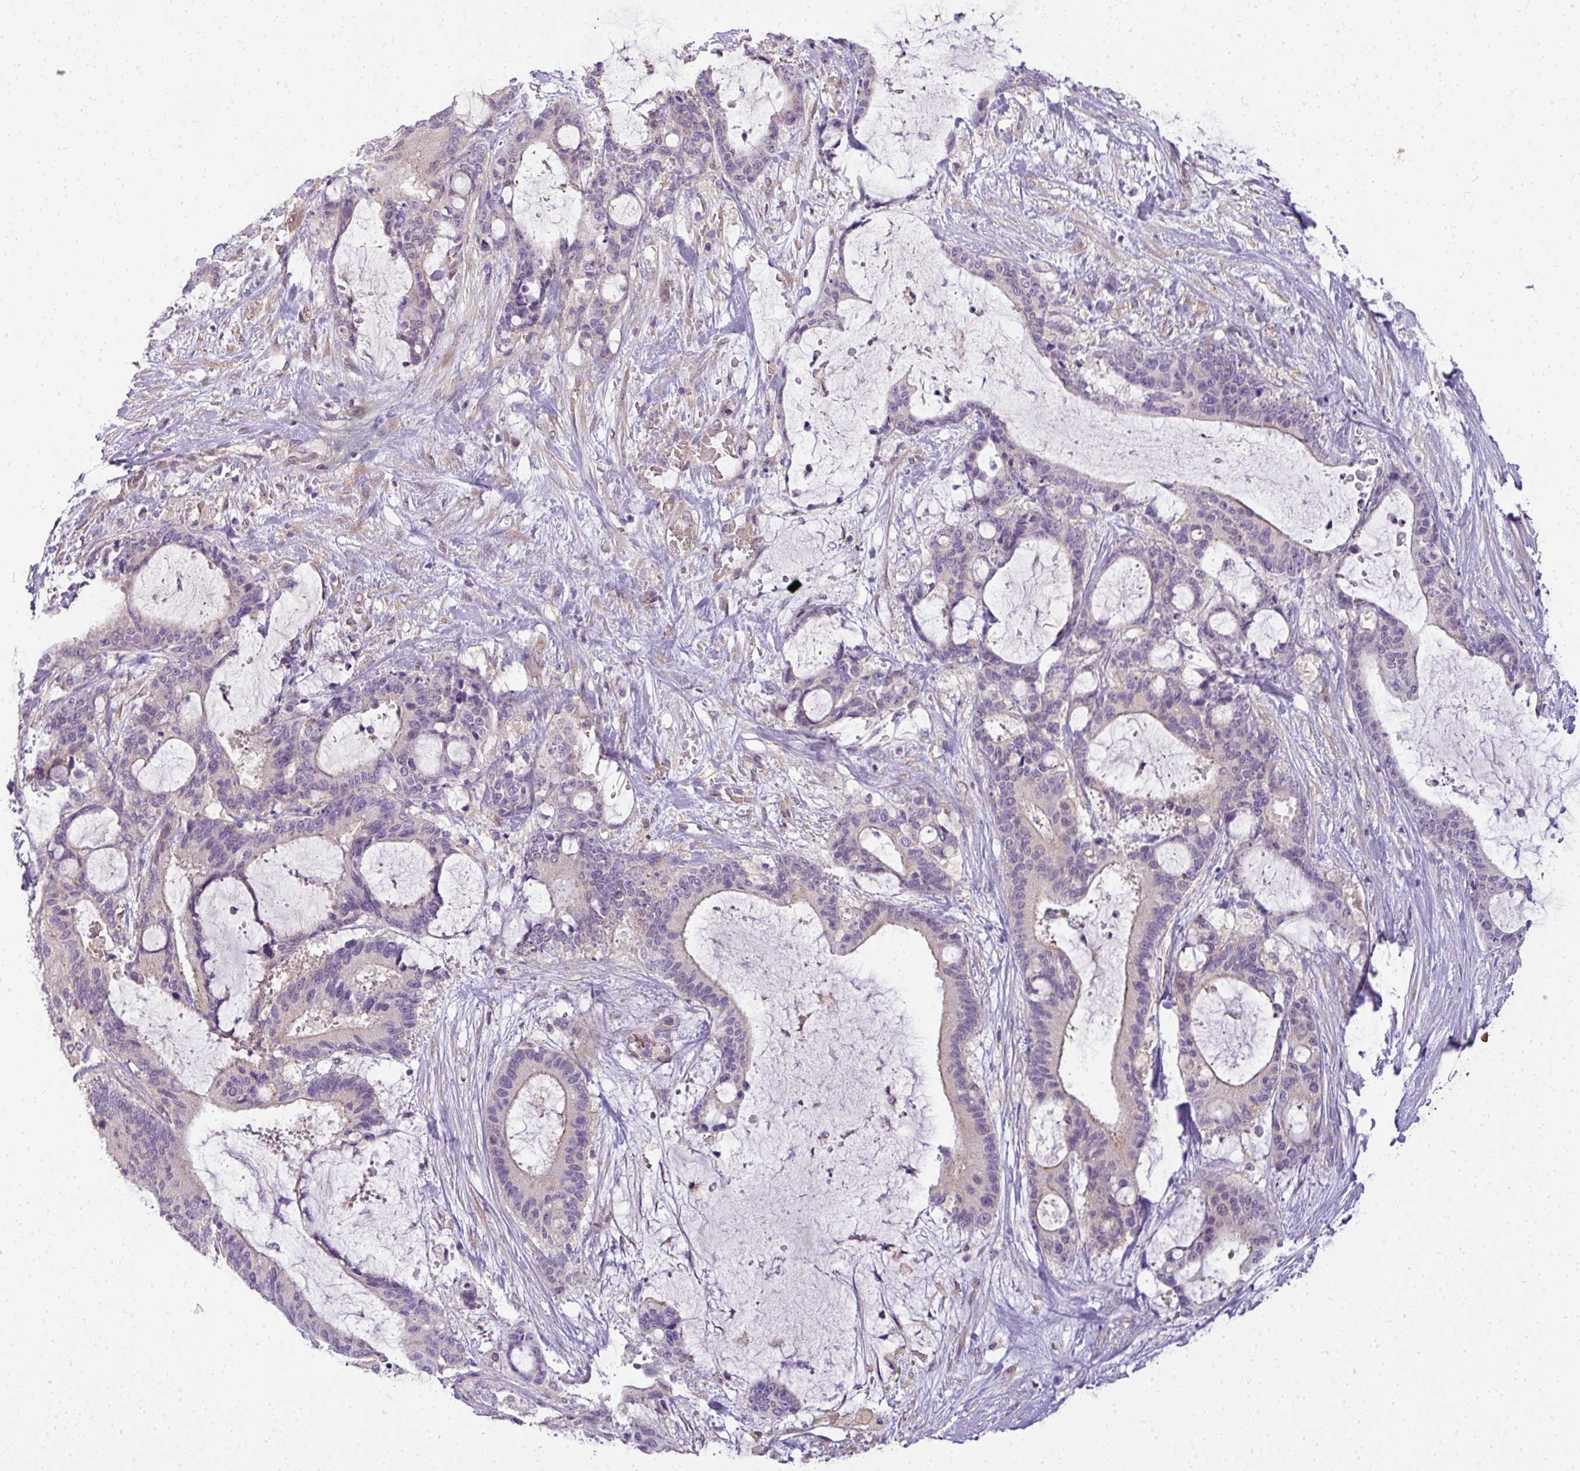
{"staining": {"intensity": "negative", "quantity": "none", "location": "none"}, "tissue": "liver cancer", "cell_type": "Tumor cells", "image_type": "cancer", "snomed": [{"axis": "morphology", "description": "Normal tissue, NOS"}, {"axis": "morphology", "description": "Cholangiocarcinoma"}, {"axis": "topography", "description": "Liver"}, {"axis": "topography", "description": "Peripheral nerve tissue"}], "caption": "There is no significant positivity in tumor cells of liver cancer. The staining is performed using DAB brown chromogen with nuclei counter-stained in using hematoxylin.", "gene": "ADH5", "patient": {"sex": "female", "age": 73}}